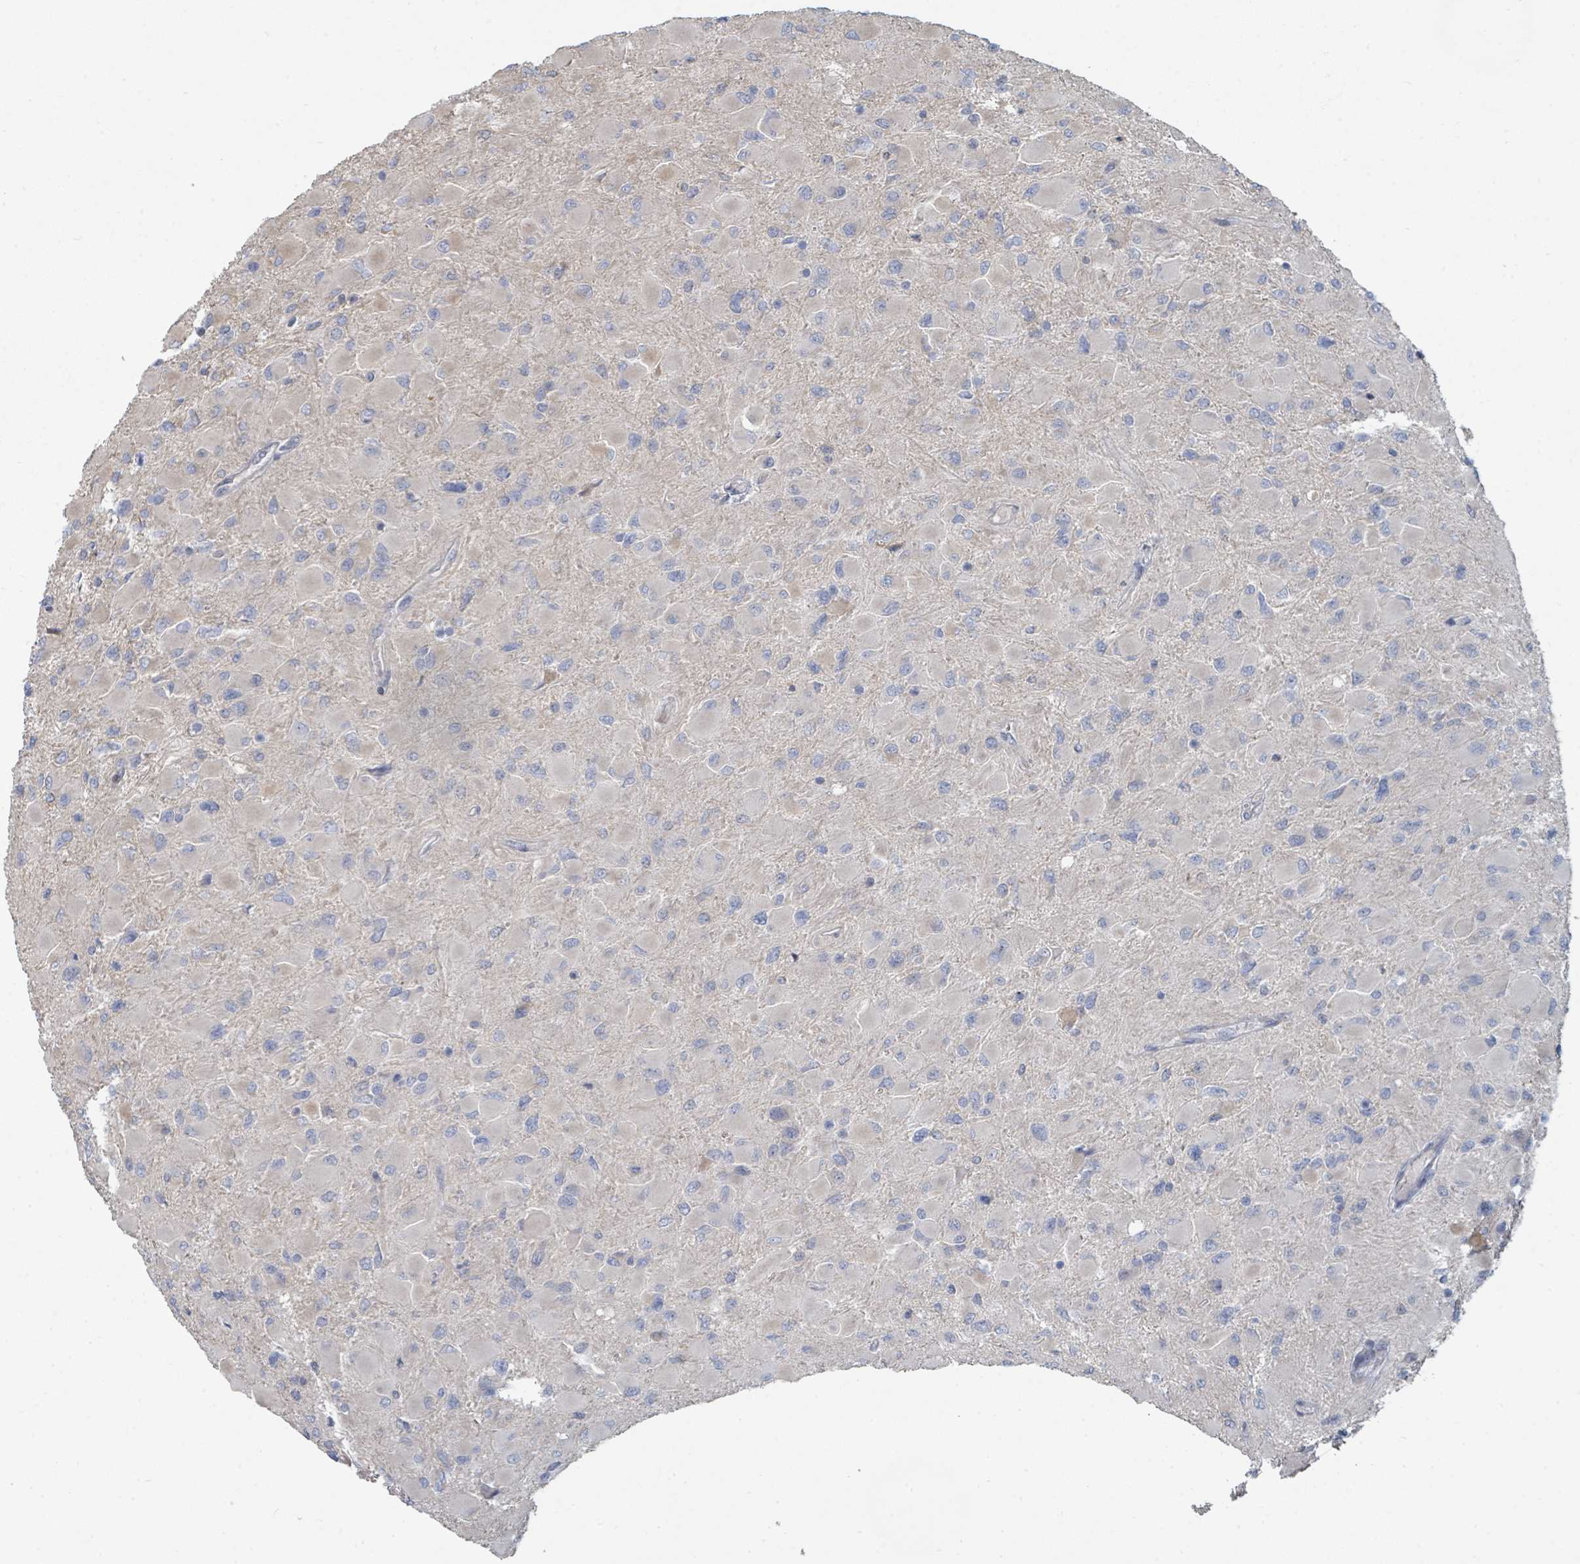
{"staining": {"intensity": "negative", "quantity": "none", "location": "none"}, "tissue": "glioma", "cell_type": "Tumor cells", "image_type": "cancer", "snomed": [{"axis": "morphology", "description": "Glioma, malignant, High grade"}, {"axis": "topography", "description": "Cerebral cortex"}], "caption": "Image shows no significant protein staining in tumor cells of malignant glioma (high-grade). (DAB immunohistochemistry with hematoxylin counter stain).", "gene": "SLC25A45", "patient": {"sex": "female", "age": 36}}